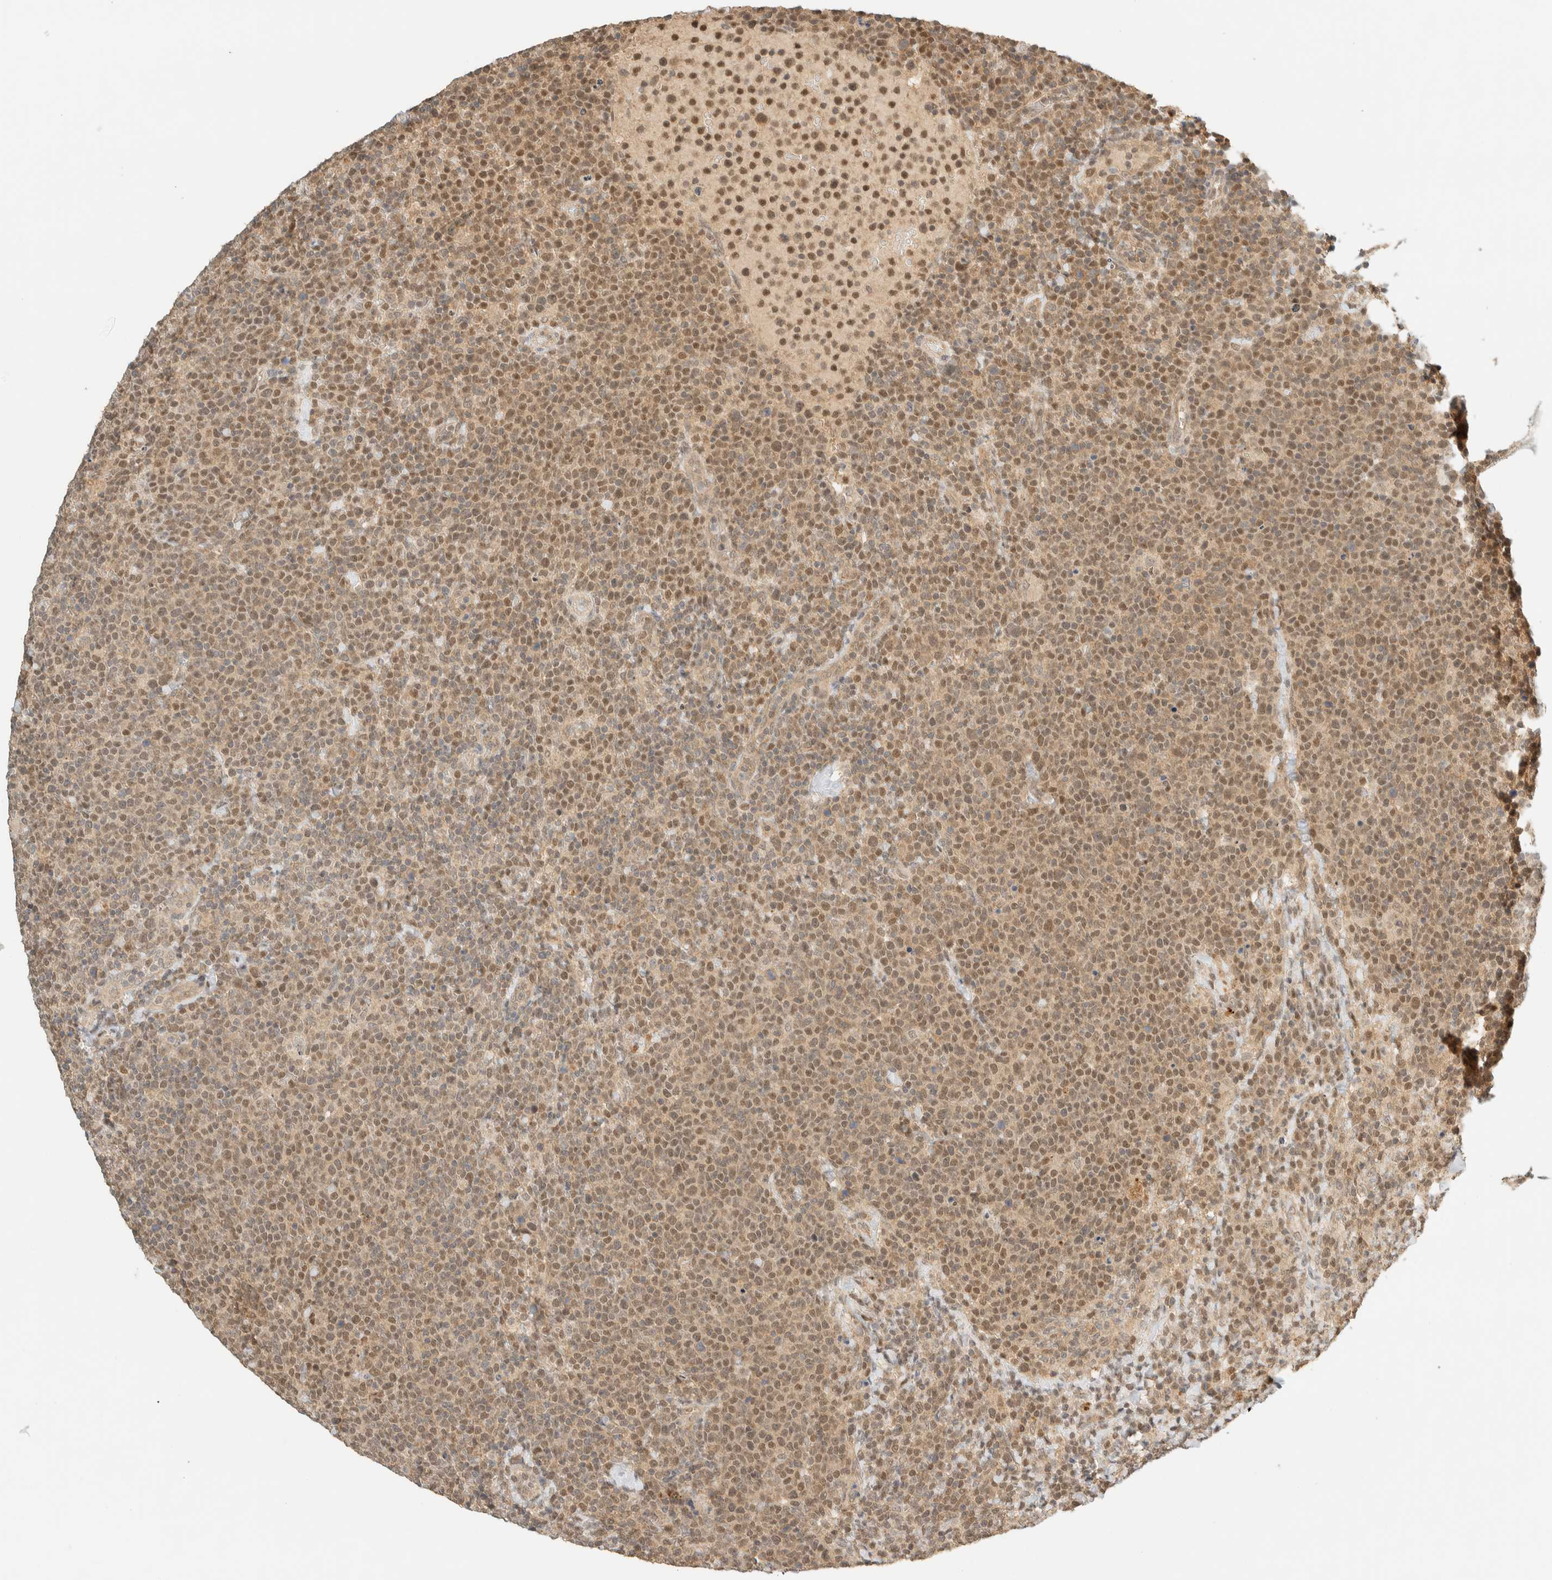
{"staining": {"intensity": "moderate", "quantity": "25%-75%", "location": "cytoplasmic/membranous,nuclear"}, "tissue": "lymphoma", "cell_type": "Tumor cells", "image_type": "cancer", "snomed": [{"axis": "morphology", "description": "Malignant lymphoma, non-Hodgkin's type, High grade"}, {"axis": "topography", "description": "Lymph node"}], "caption": "Lymphoma tissue exhibits moderate cytoplasmic/membranous and nuclear expression in about 25%-75% of tumor cells, visualized by immunohistochemistry.", "gene": "KIFAP3", "patient": {"sex": "male", "age": 61}}